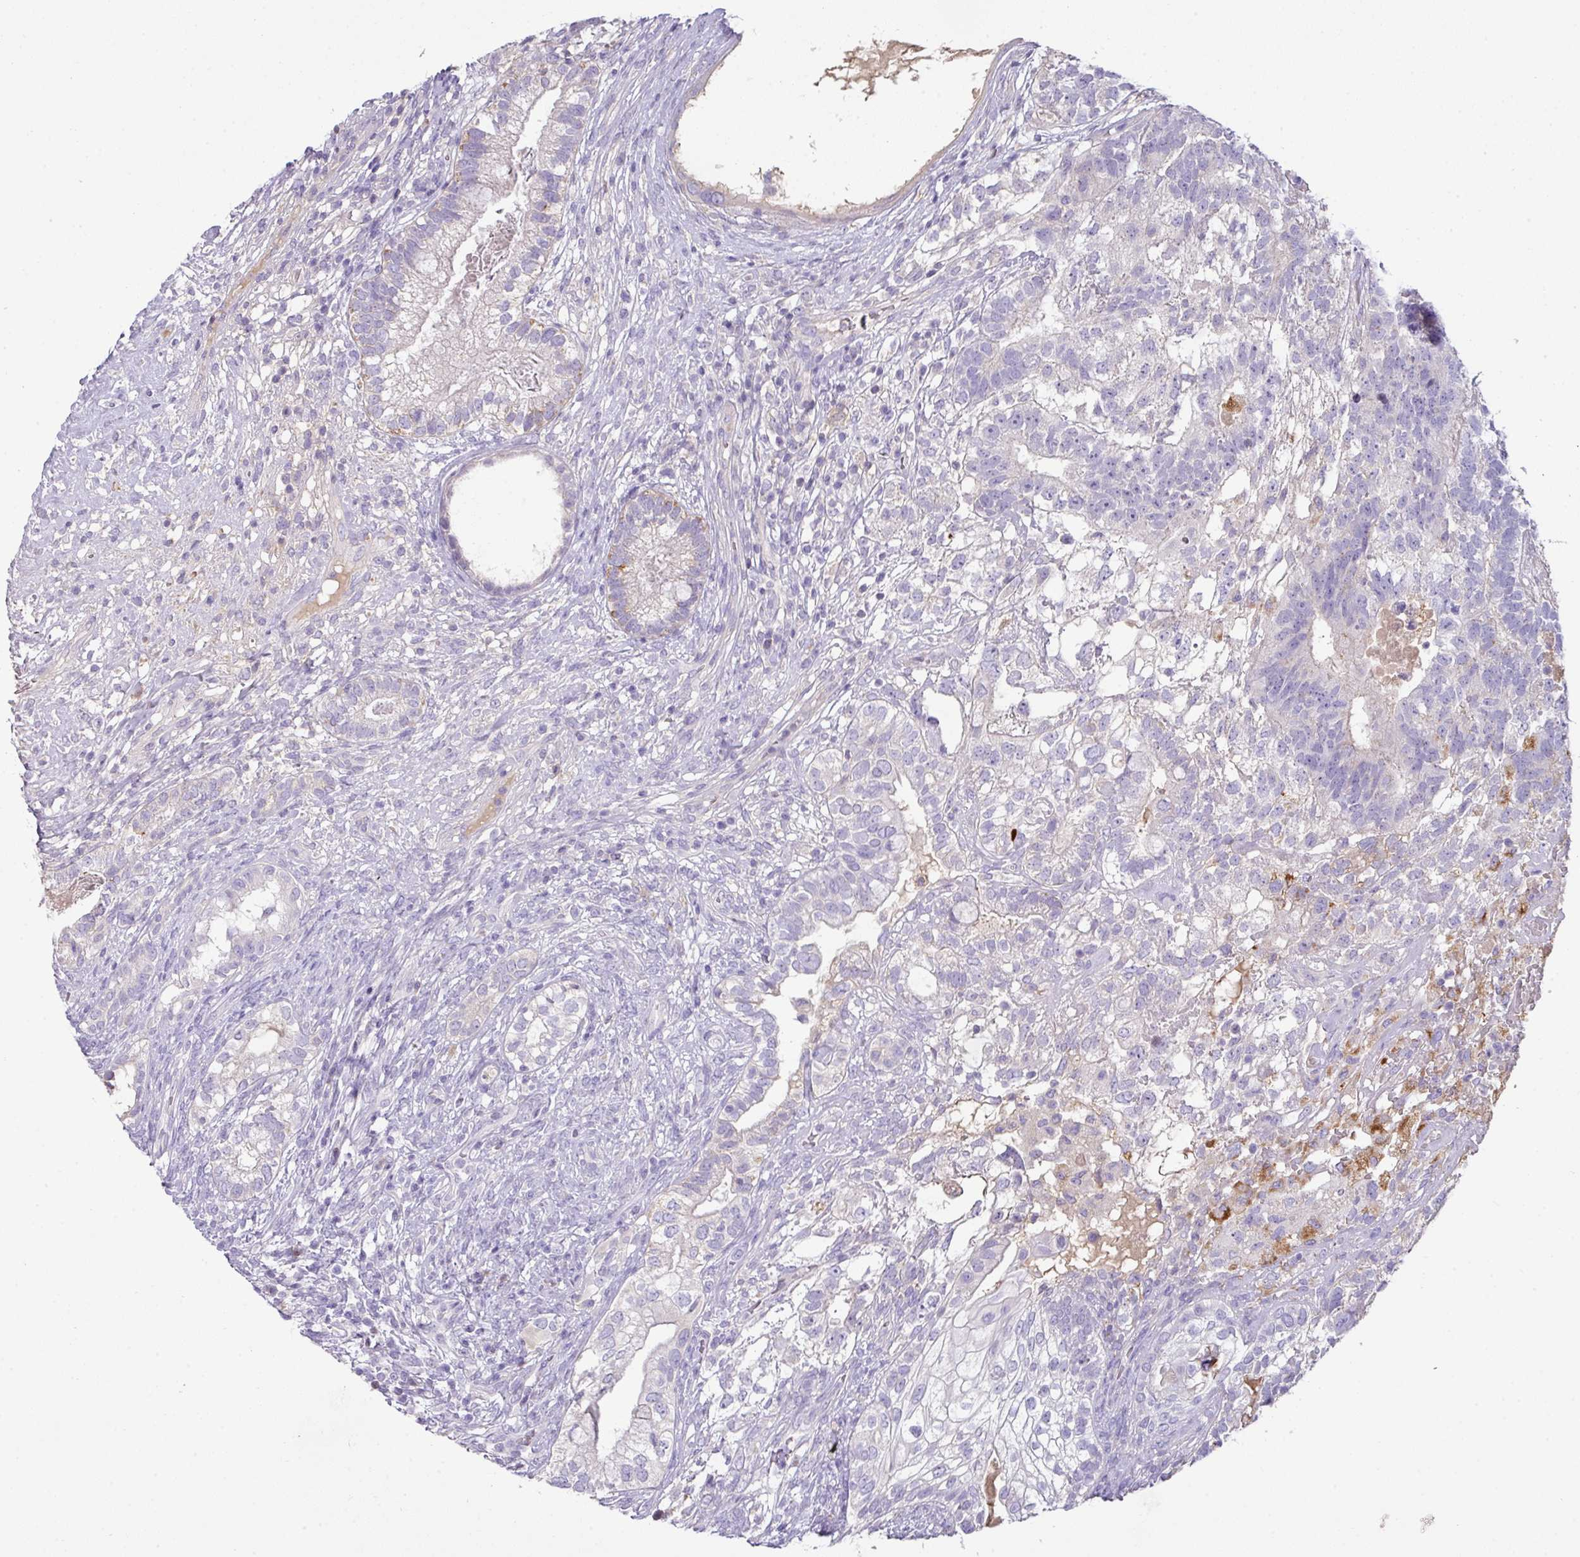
{"staining": {"intensity": "negative", "quantity": "none", "location": "none"}, "tissue": "testis cancer", "cell_type": "Tumor cells", "image_type": "cancer", "snomed": [{"axis": "morphology", "description": "Seminoma, NOS"}, {"axis": "morphology", "description": "Carcinoma, Embryonal, NOS"}, {"axis": "topography", "description": "Testis"}], "caption": "Immunohistochemical staining of testis cancer displays no significant expression in tumor cells.", "gene": "OR6C6", "patient": {"sex": "male", "age": 41}}